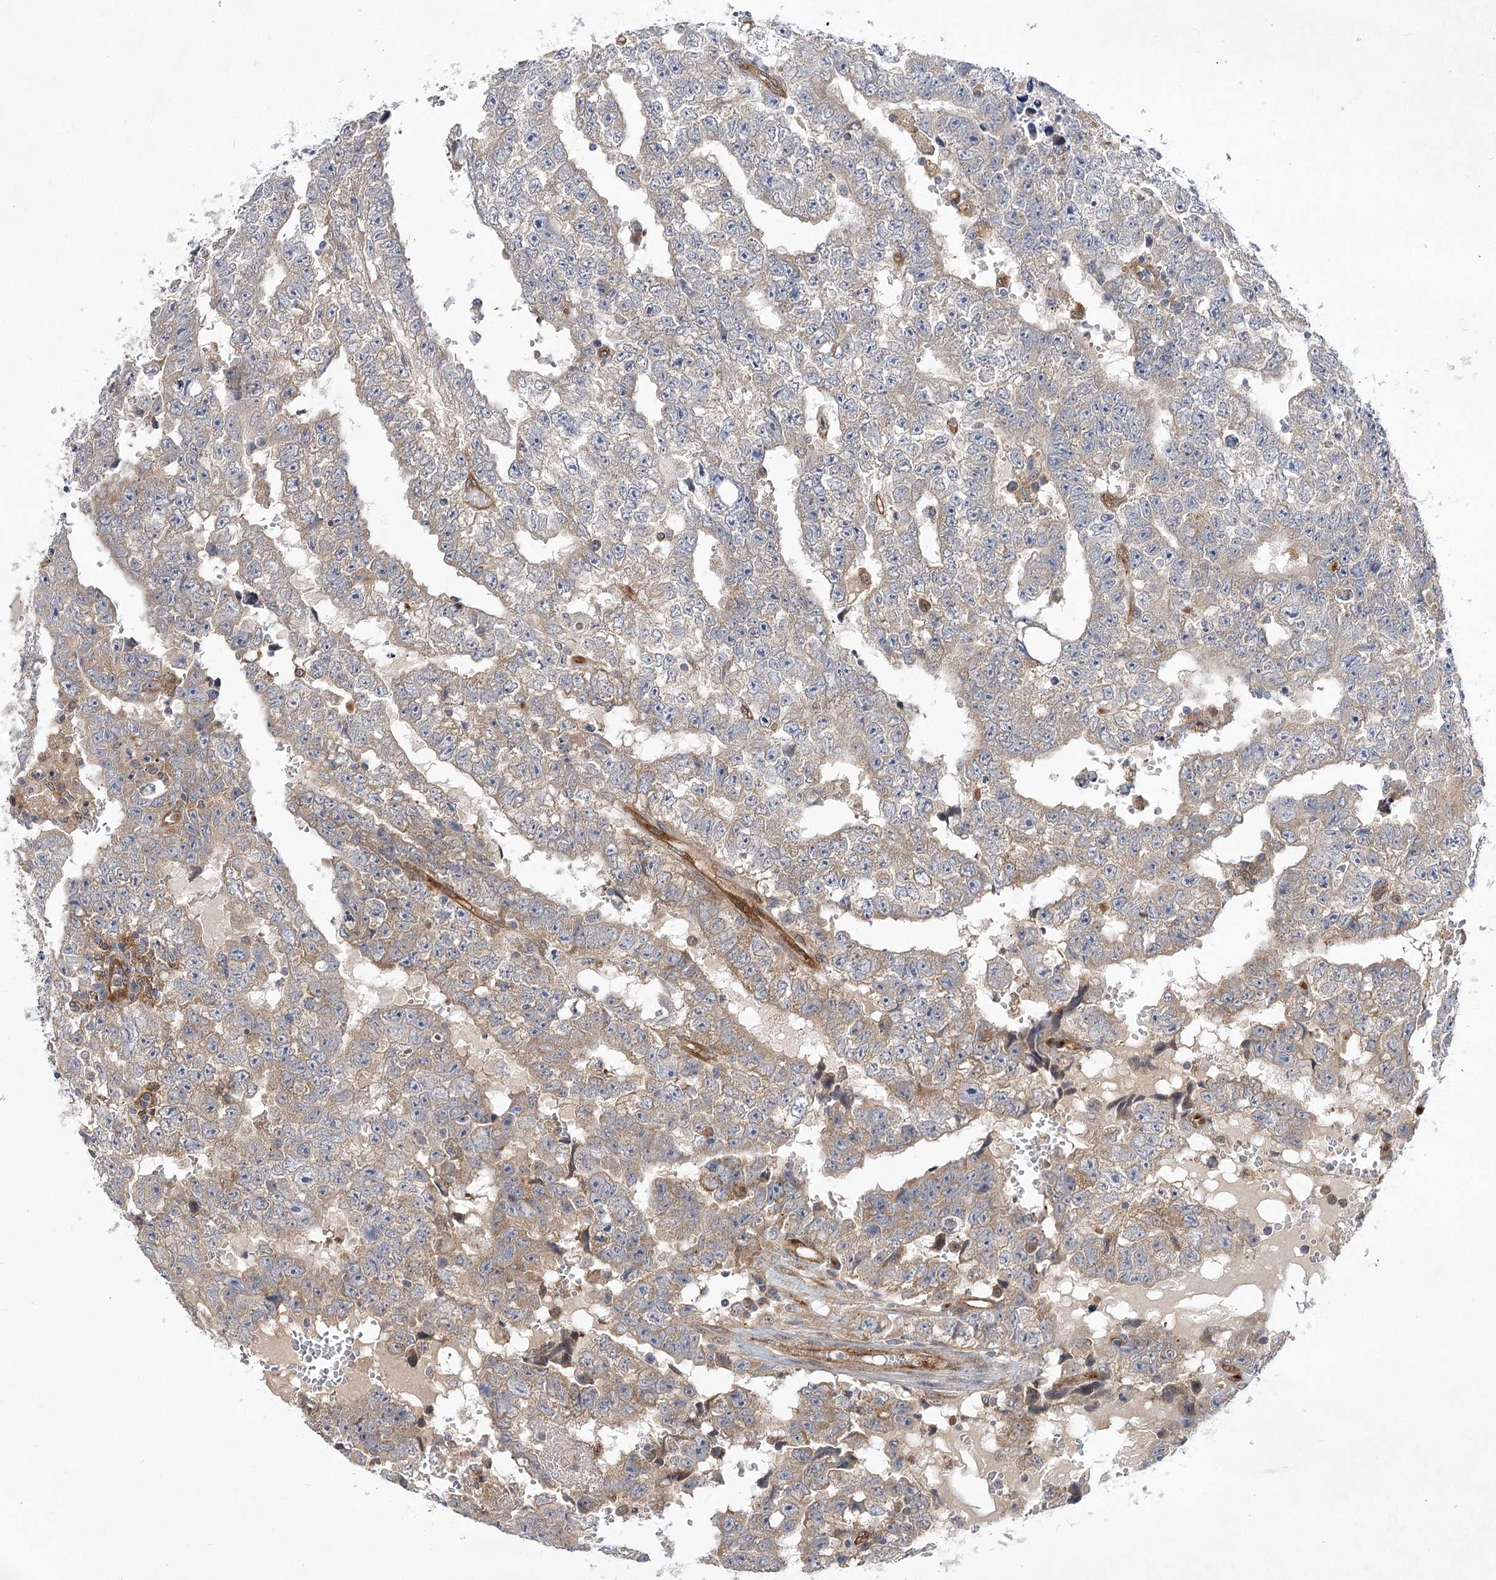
{"staining": {"intensity": "weak", "quantity": "25%-75%", "location": "cytoplasmic/membranous"}, "tissue": "testis cancer", "cell_type": "Tumor cells", "image_type": "cancer", "snomed": [{"axis": "morphology", "description": "Carcinoma, Embryonal, NOS"}, {"axis": "topography", "description": "Testis"}], "caption": "Immunohistochemical staining of human embryonal carcinoma (testis) displays weak cytoplasmic/membranous protein staining in about 25%-75% of tumor cells.", "gene": "ARHGAP31", "patient": {"sex": "male", "age": 25}}